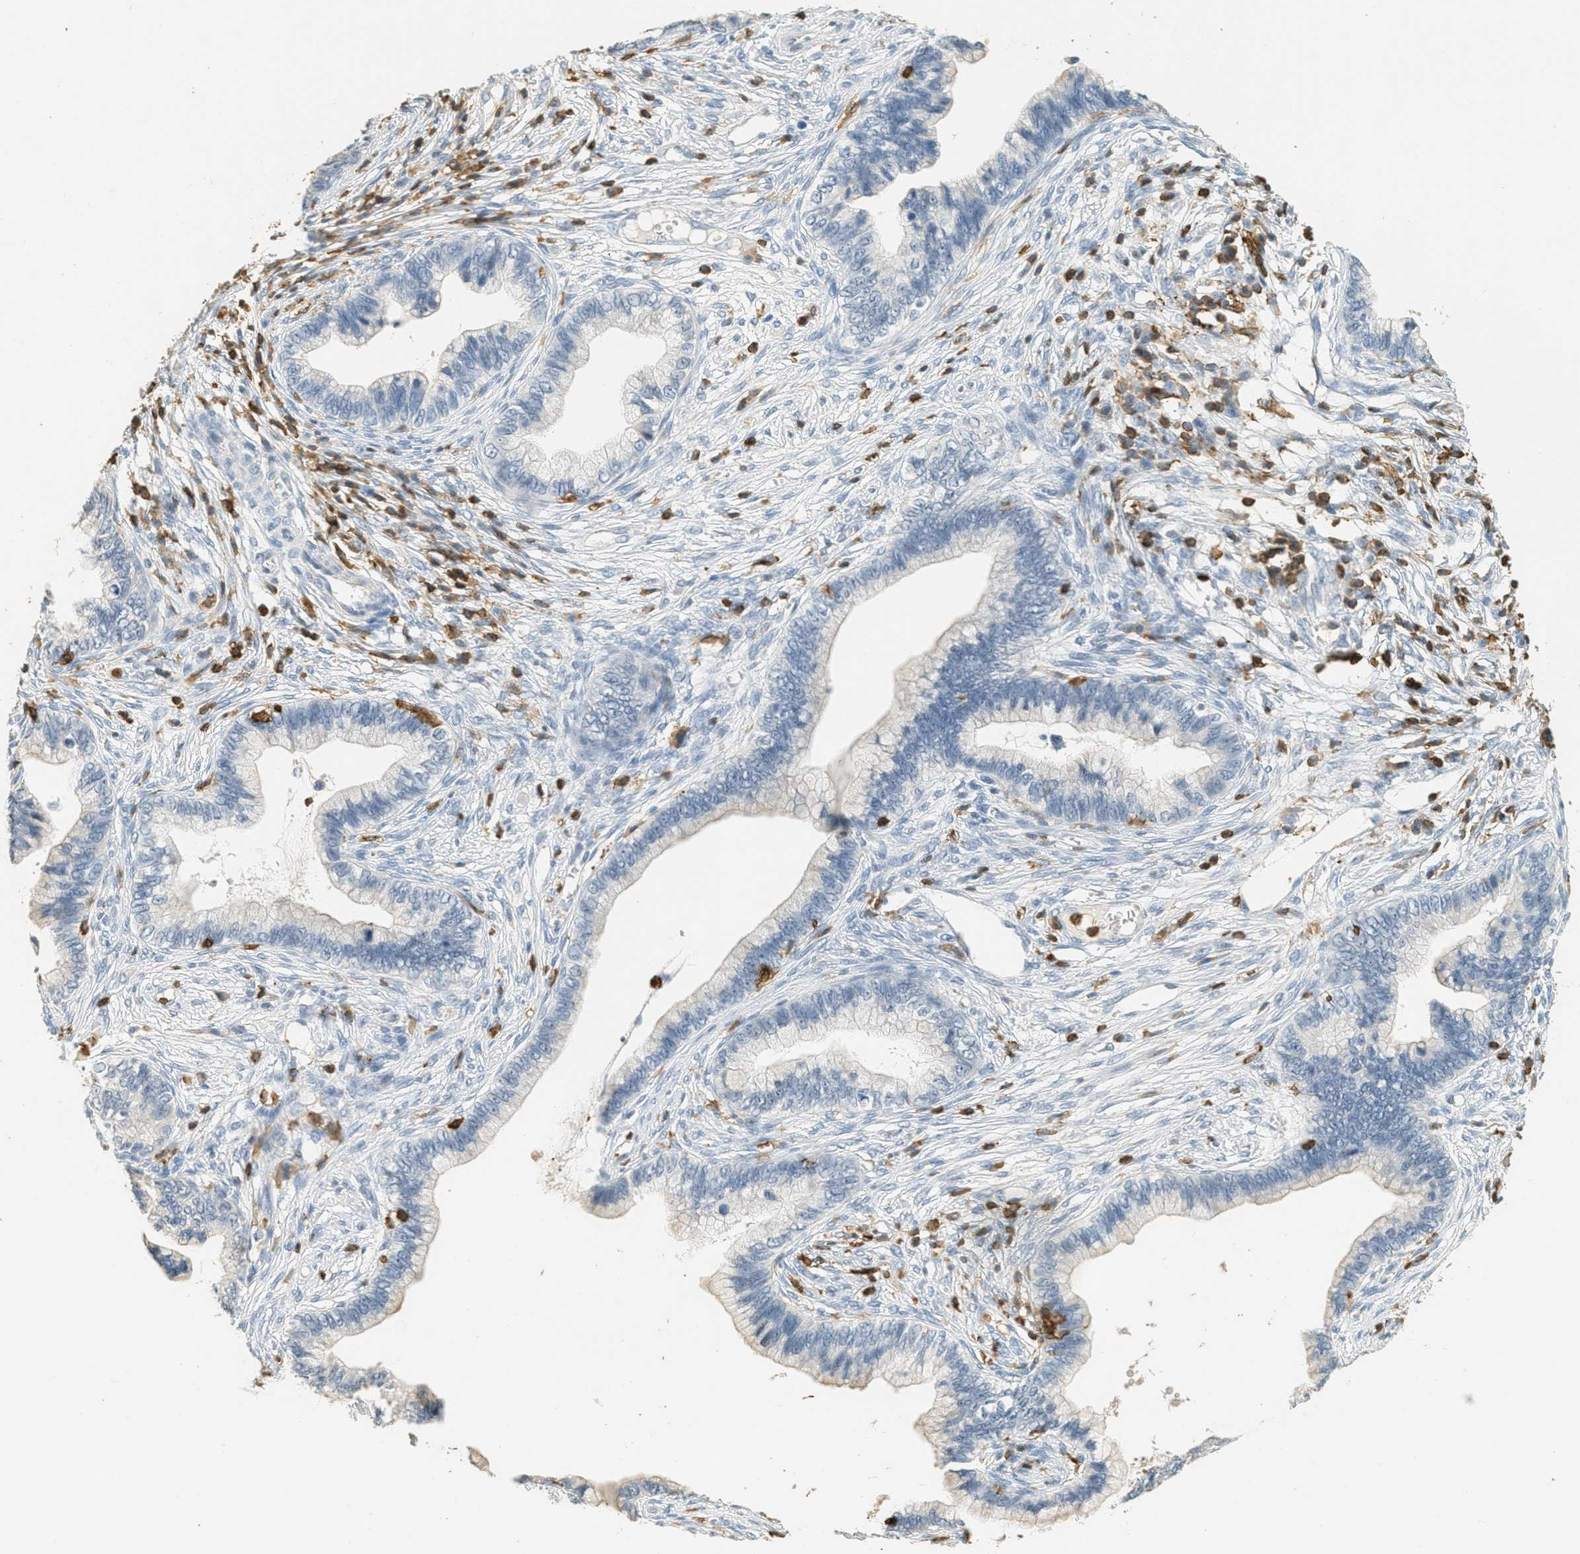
{"staining": {"intensity": "negative", "quantity": "none", "location": "none"}, "tissue": "cervical cancer", "cell_type": "Tumor cells", "image_type": "cancer", "snomed": [{"axis": "morphology", "description": "Adenocarcinoma, NOS"}, {"axis": "topography", "description": "Cervix"}], "caption": "High magnification brightfield microscopy of cervical cancer stained with DAB (3,3'-diaminobenzidine) (brown) and counterstained with hematoxylin (blue): tumor cells show no significant positivity.", "gene": "LSP1", "patient": {"sex": "female", "age": 44}}